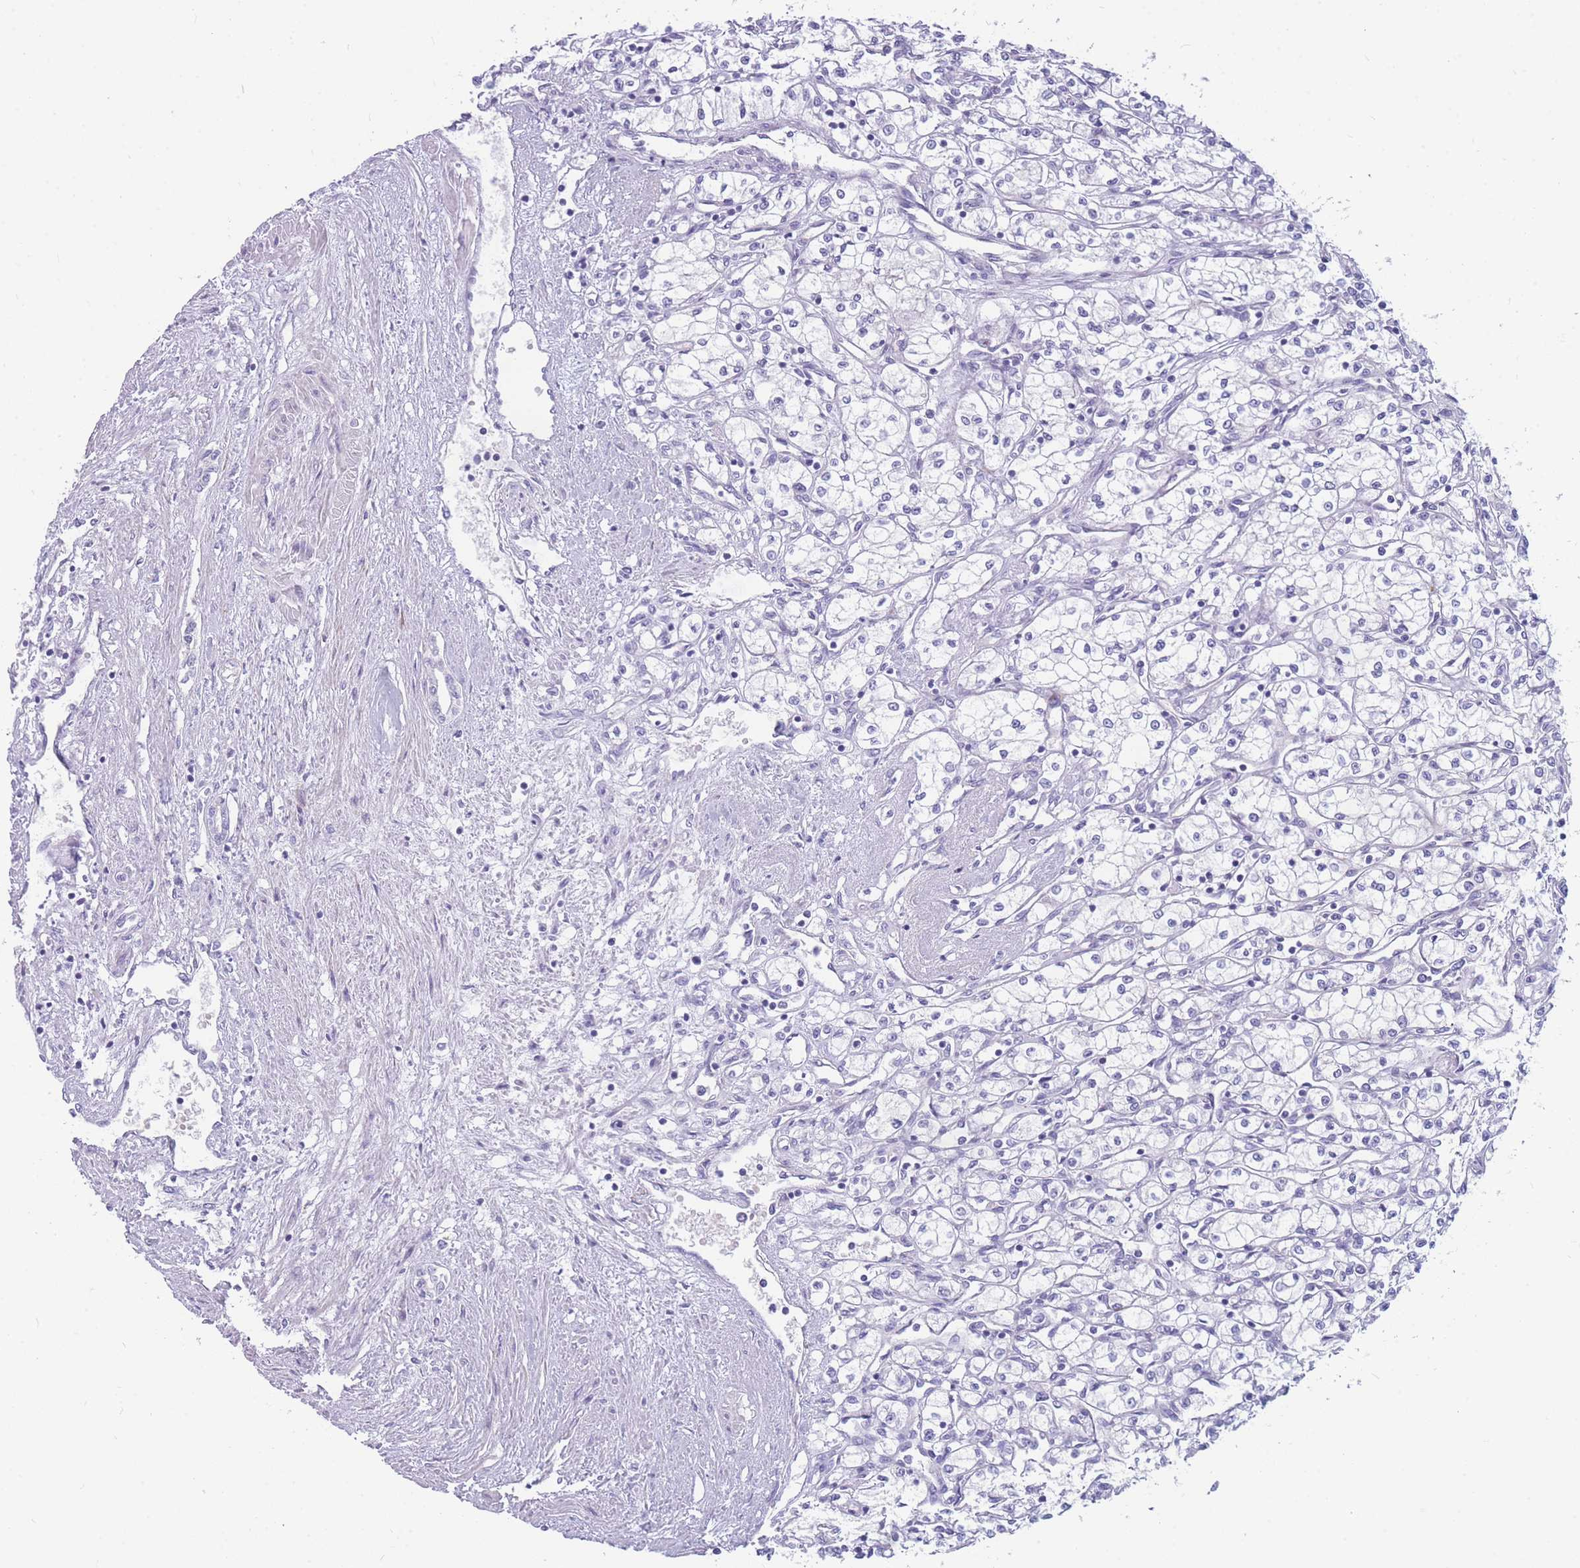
{"staining": {"intensity": "negative", "quantity": "none", "location": "none"}, "tissue": "renal cancer", "cell_type": "Tumor cells", "image_type": "cancer", "snomed": [{"axis": "morphology", "description": "Adenocarcinoma, NOS"}, {"axis": "topography", "description": "Kidney"}], "caption": "Immunohistochemical staining of renal cancer displays no significant expression in tumor cells.", "gene": "DDX49", "patient": {"sex": "male", "age": 59}}